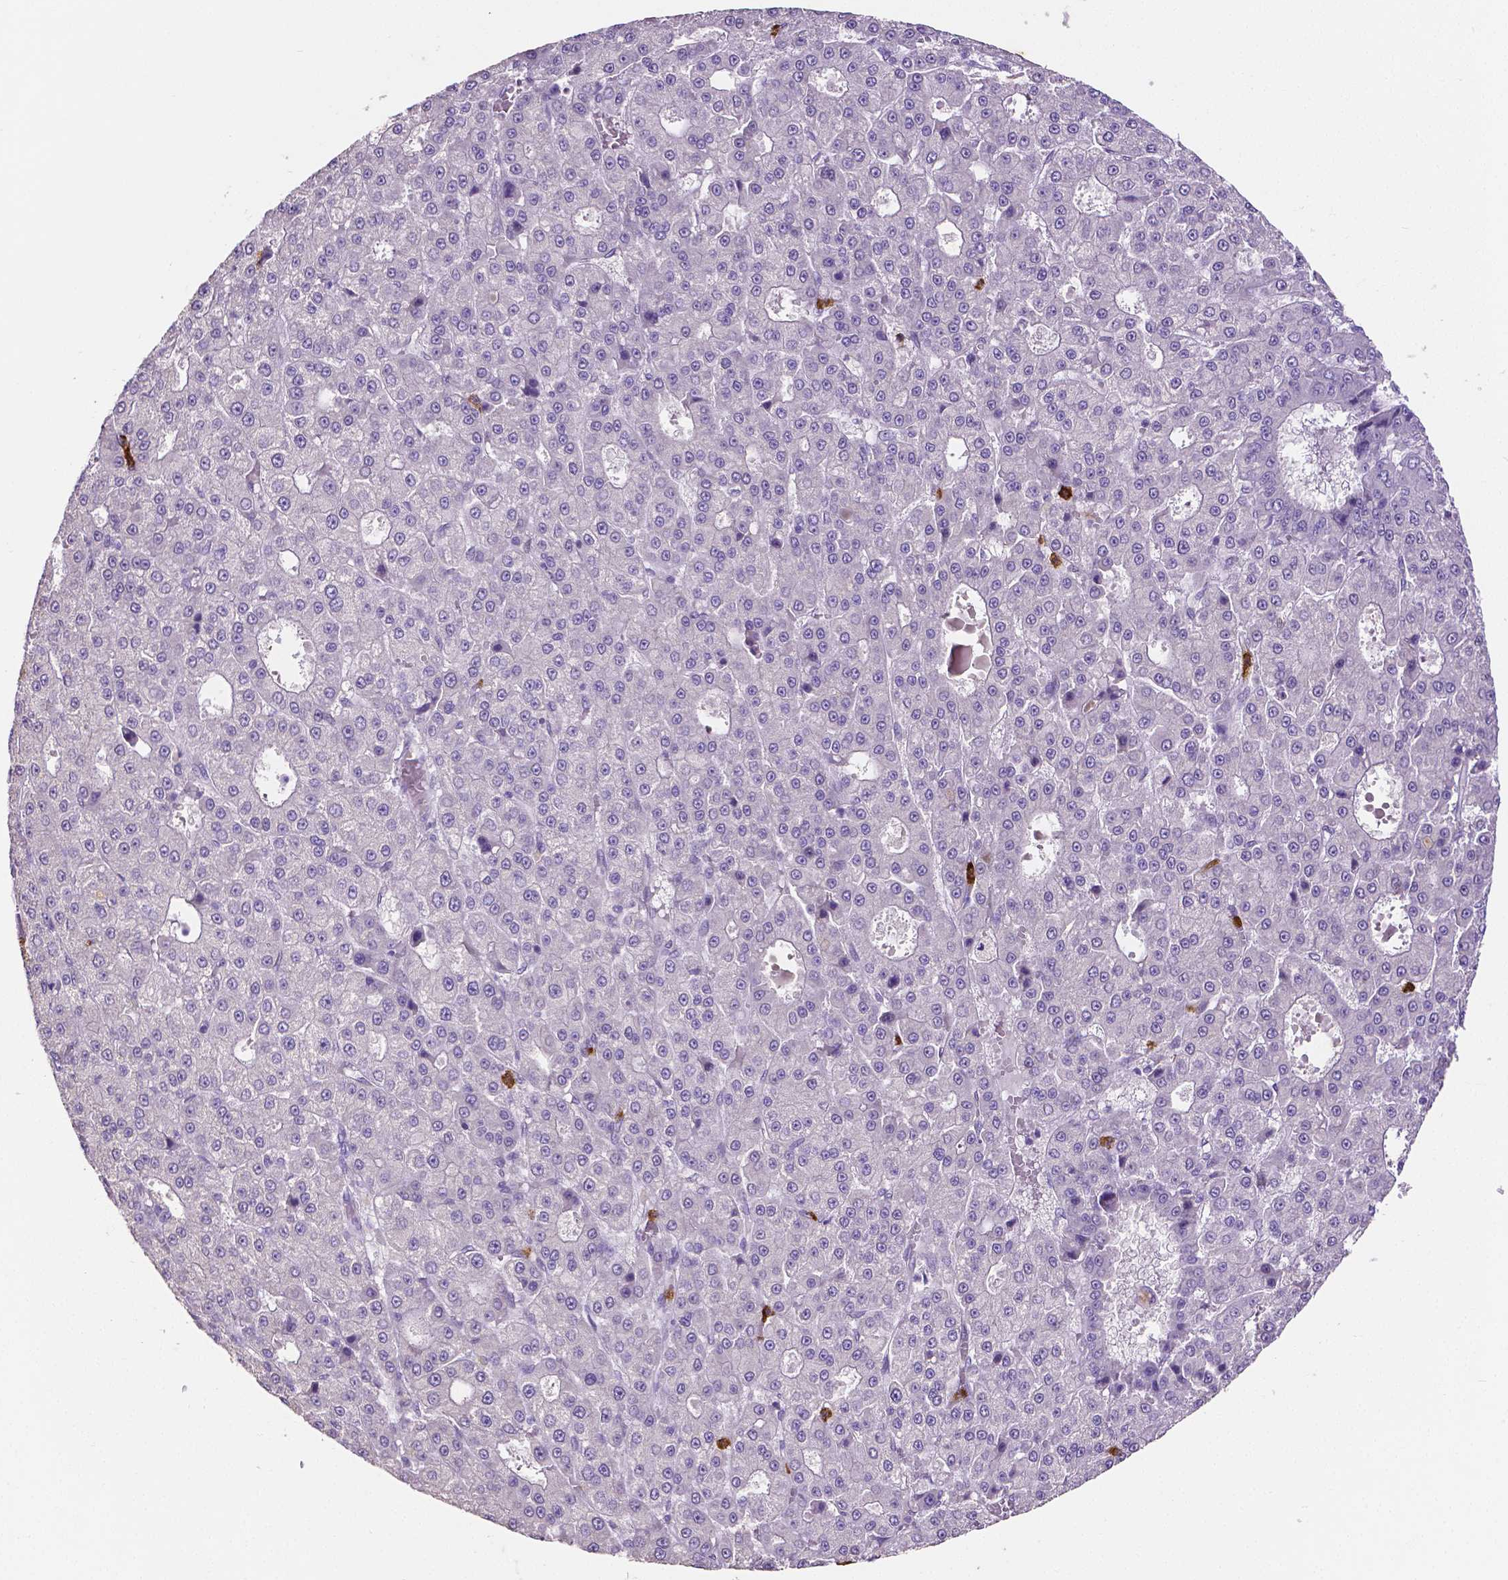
{"staining": {"intensity": "negative", "quantity": "none", "location": "none"}, "tissue": "liver cancer", "cell_type": "Tumor cells", "image_type": "cancer", "snomed": [{"axis": "morphology", "description": "Carcinoma, Hepatocellular, NOS"}, {"axis": "topography", "description": "Liver"}], "caption": "A histopathology image of human hepatocellular carcinoma (liver) is negative for staining in tumor cells.", "gene": "MMP9", "patient": {"sex": "male", "age": 70}}